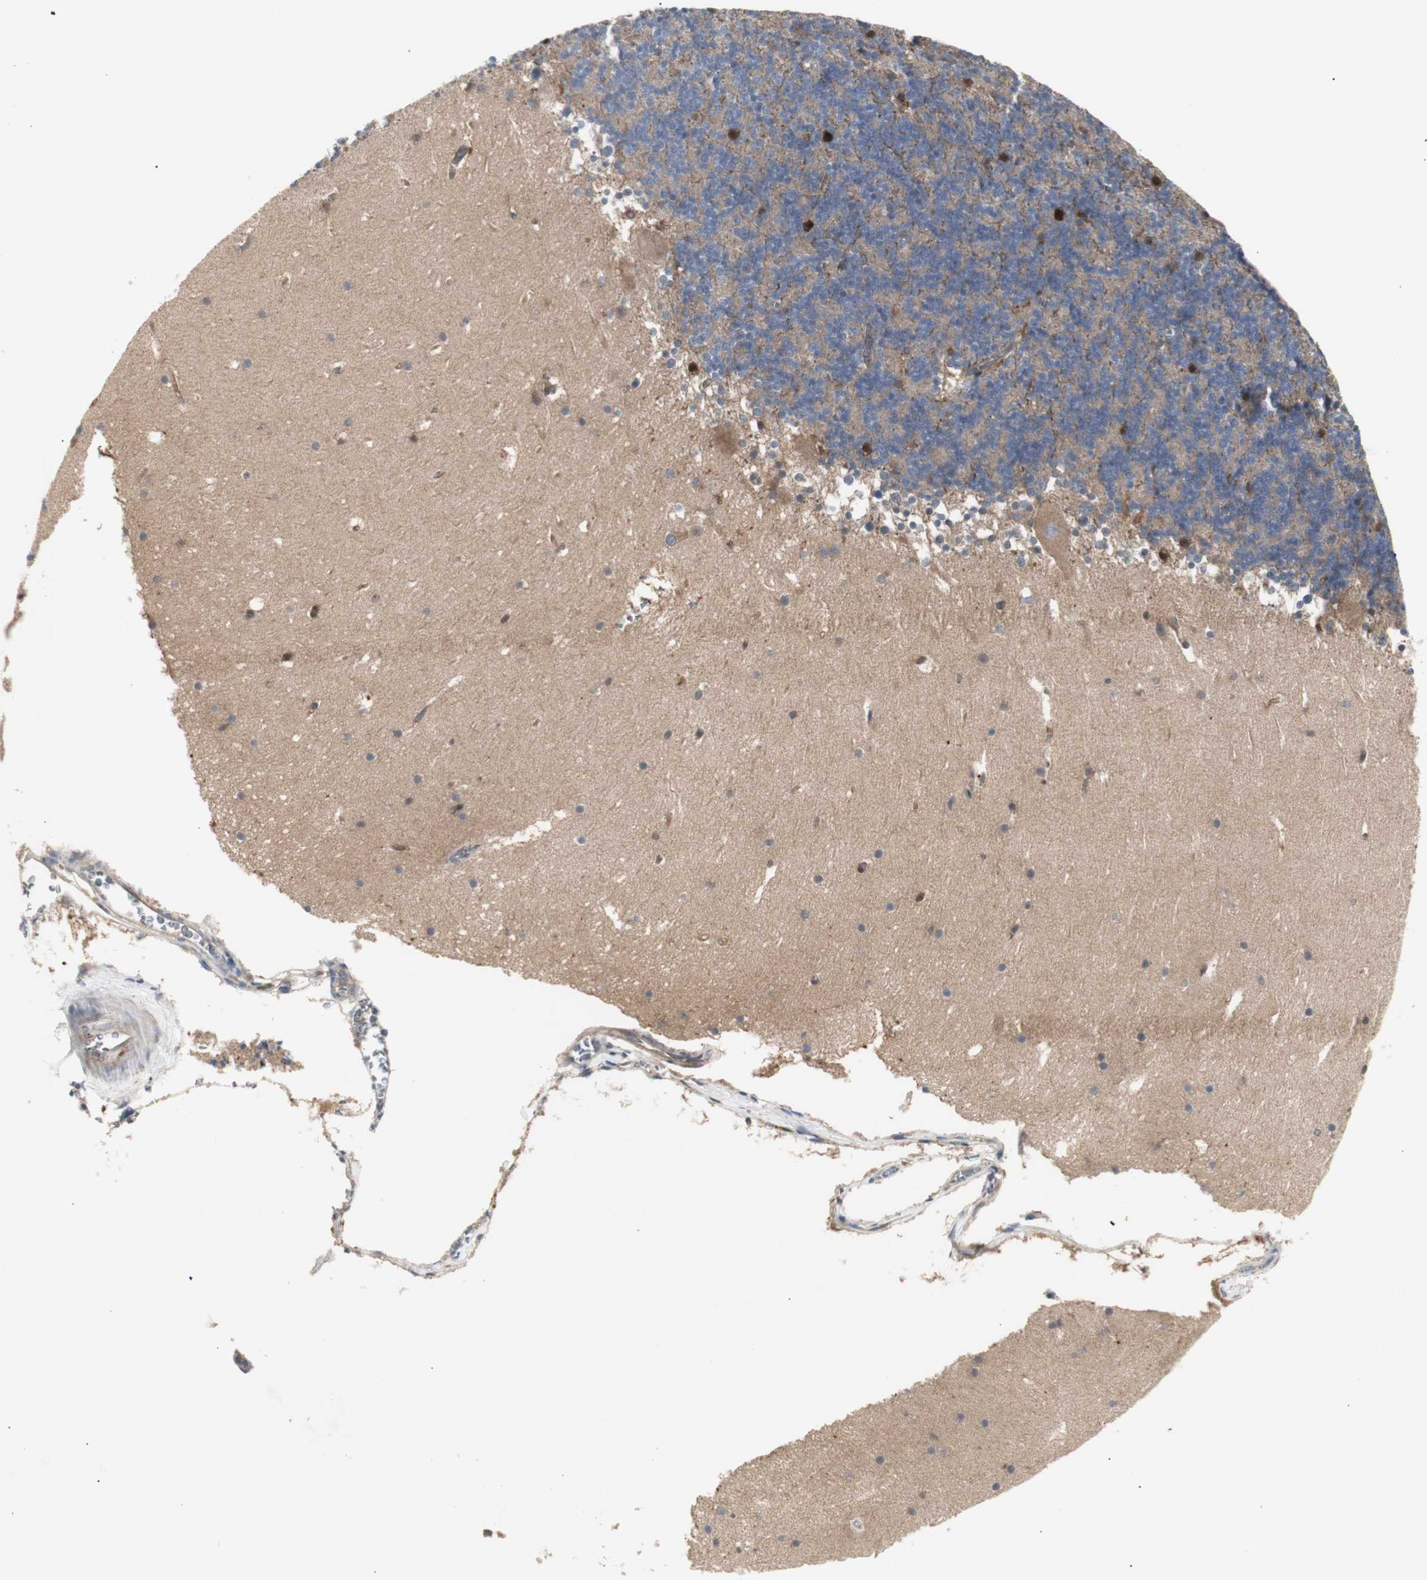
{"staining": {"intensity": "negative", "quantity": "none", "location": "none"}, "tissue": "cerebellum", "cell_type": "Cells in granular layer", "image_type": "normal", "snomed": [{"axis": "morphology", "description": "Normal tissue, NOS"}, {"axis": "topography", "description": "Cerebellum"}], "caption": "The micrograph displays no staining of cells in granular layer in benign cerebellum.", "gene": "CHURC1", "patient": {"sex": "male", "age": 45}}